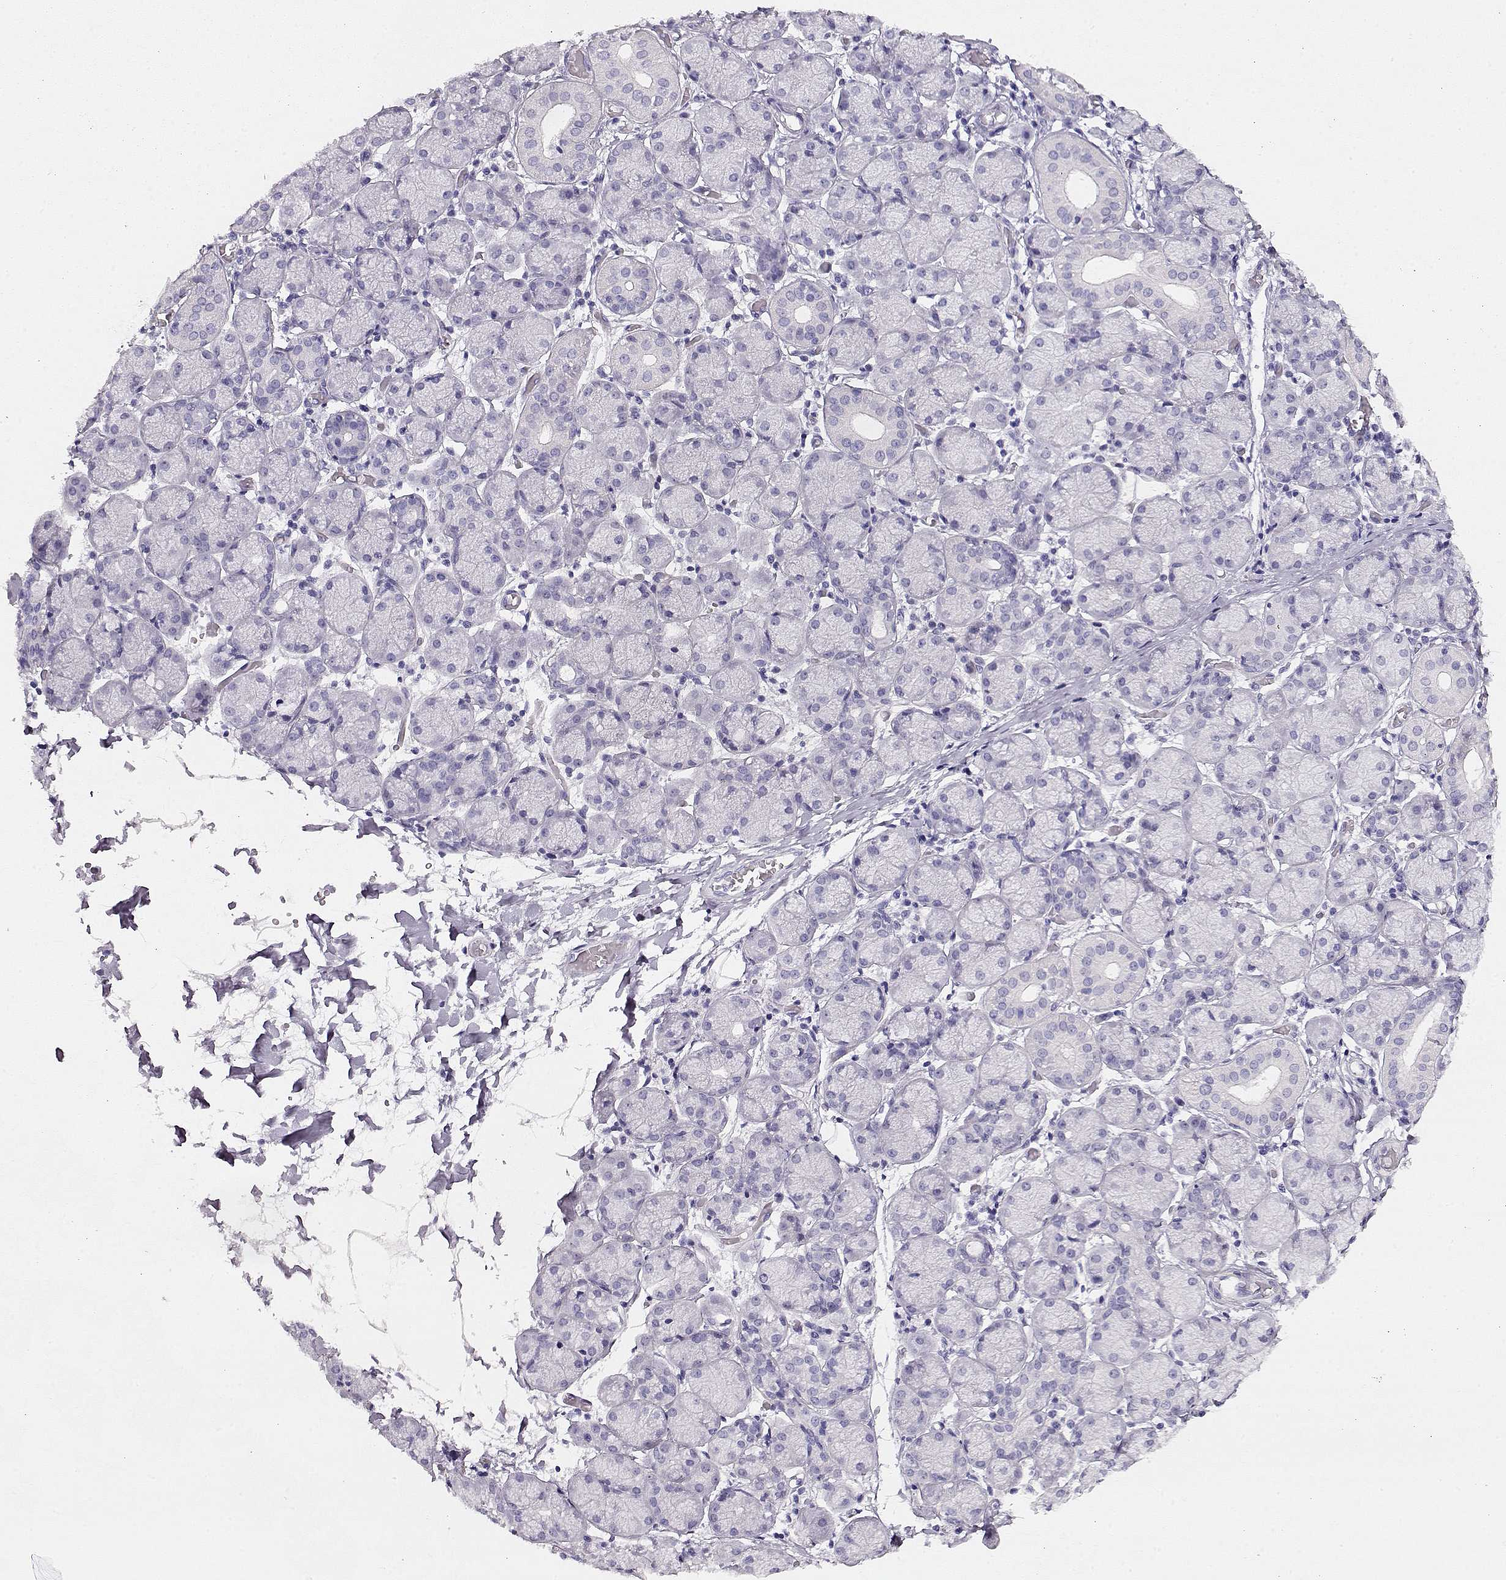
{"staining": {"intensity": "negative", "quantity": "none", "location": "none"}, "tissue": "salivary gland", "cell_type": "Glandular cells", "image_type": "normal", "snomed": [{"axis": "morphology", "description": "Normal tissue, NOS"}, {"axis": "topography", "description": "Salivary gland"}, {"axis": "topography", "description": "Peripheral nerve tissue"}], "caption": "Histopathology image shows no significant protein positivity in glandular cells of benign salivary gland. The staining was performed using DAB (3,3'-diaminobenzidine) to visualize the protein expression in brown, while the nuclei were stained in blue with hematoxylin (Magnification: 20x).", "gene": "ACTN2", "patient": {"sex": "female", "age": 24}}